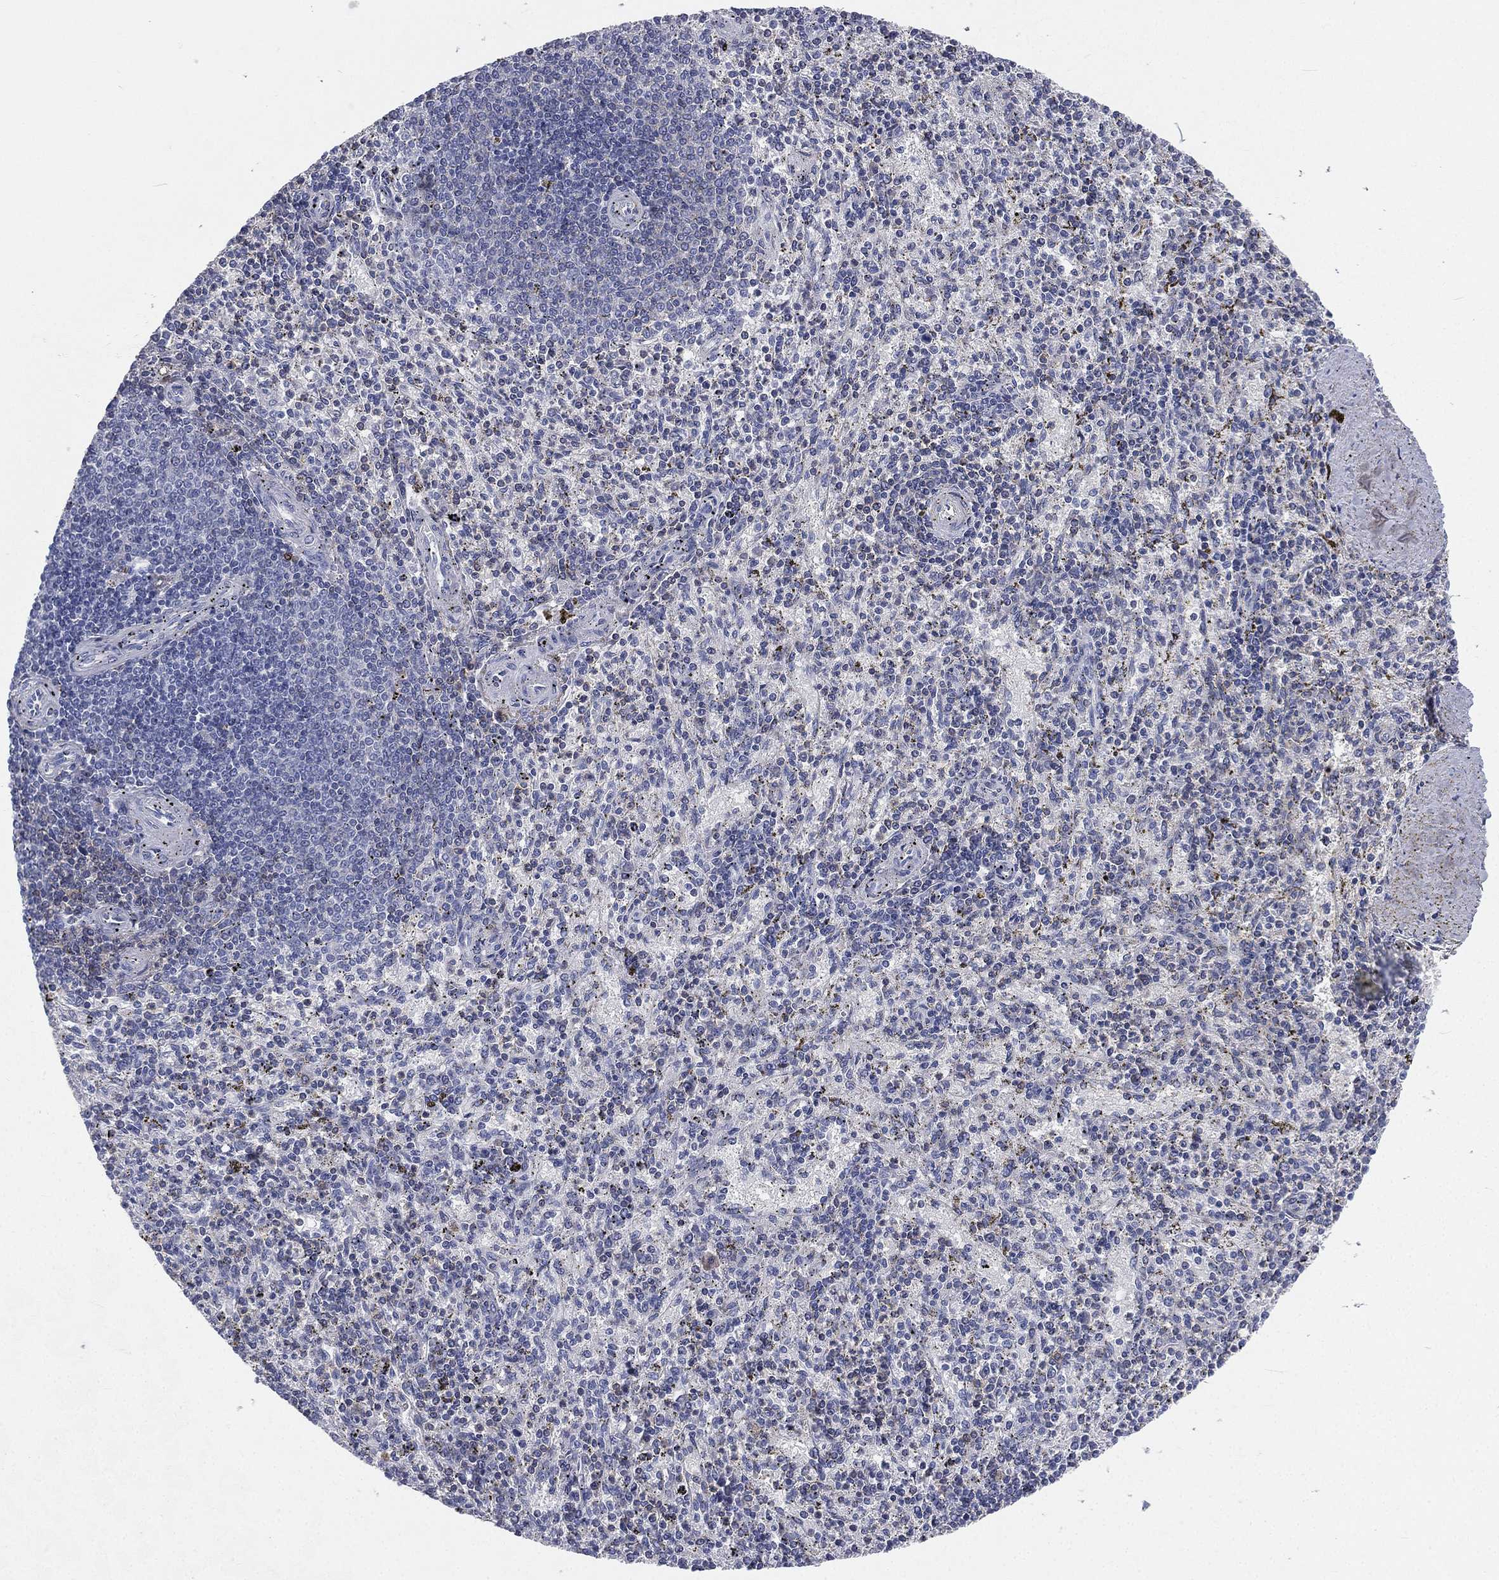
{"staining": {"intensity": "weak", "quantity": "<25%", "location": "cytoplasmic/membranous"}, "tissue": "spleen", "cell_type": "Cells in red pulp", "image_type": "normal", "snomed": [{"axis": "morphology", "description": "Normal tissue, NOS"}, {"axis": "topography", "description": "Spleen"}], "caption": "Cells in red pulp are negative for protein expression in normal human spleen. (DAB (3,3'-diaminobenzidine) immunohistochemistry (IHC) visualized using brightfield microscopy, high magnification).", "gene": "CD3D", "patient": {"sex": "female", "age": 37}}